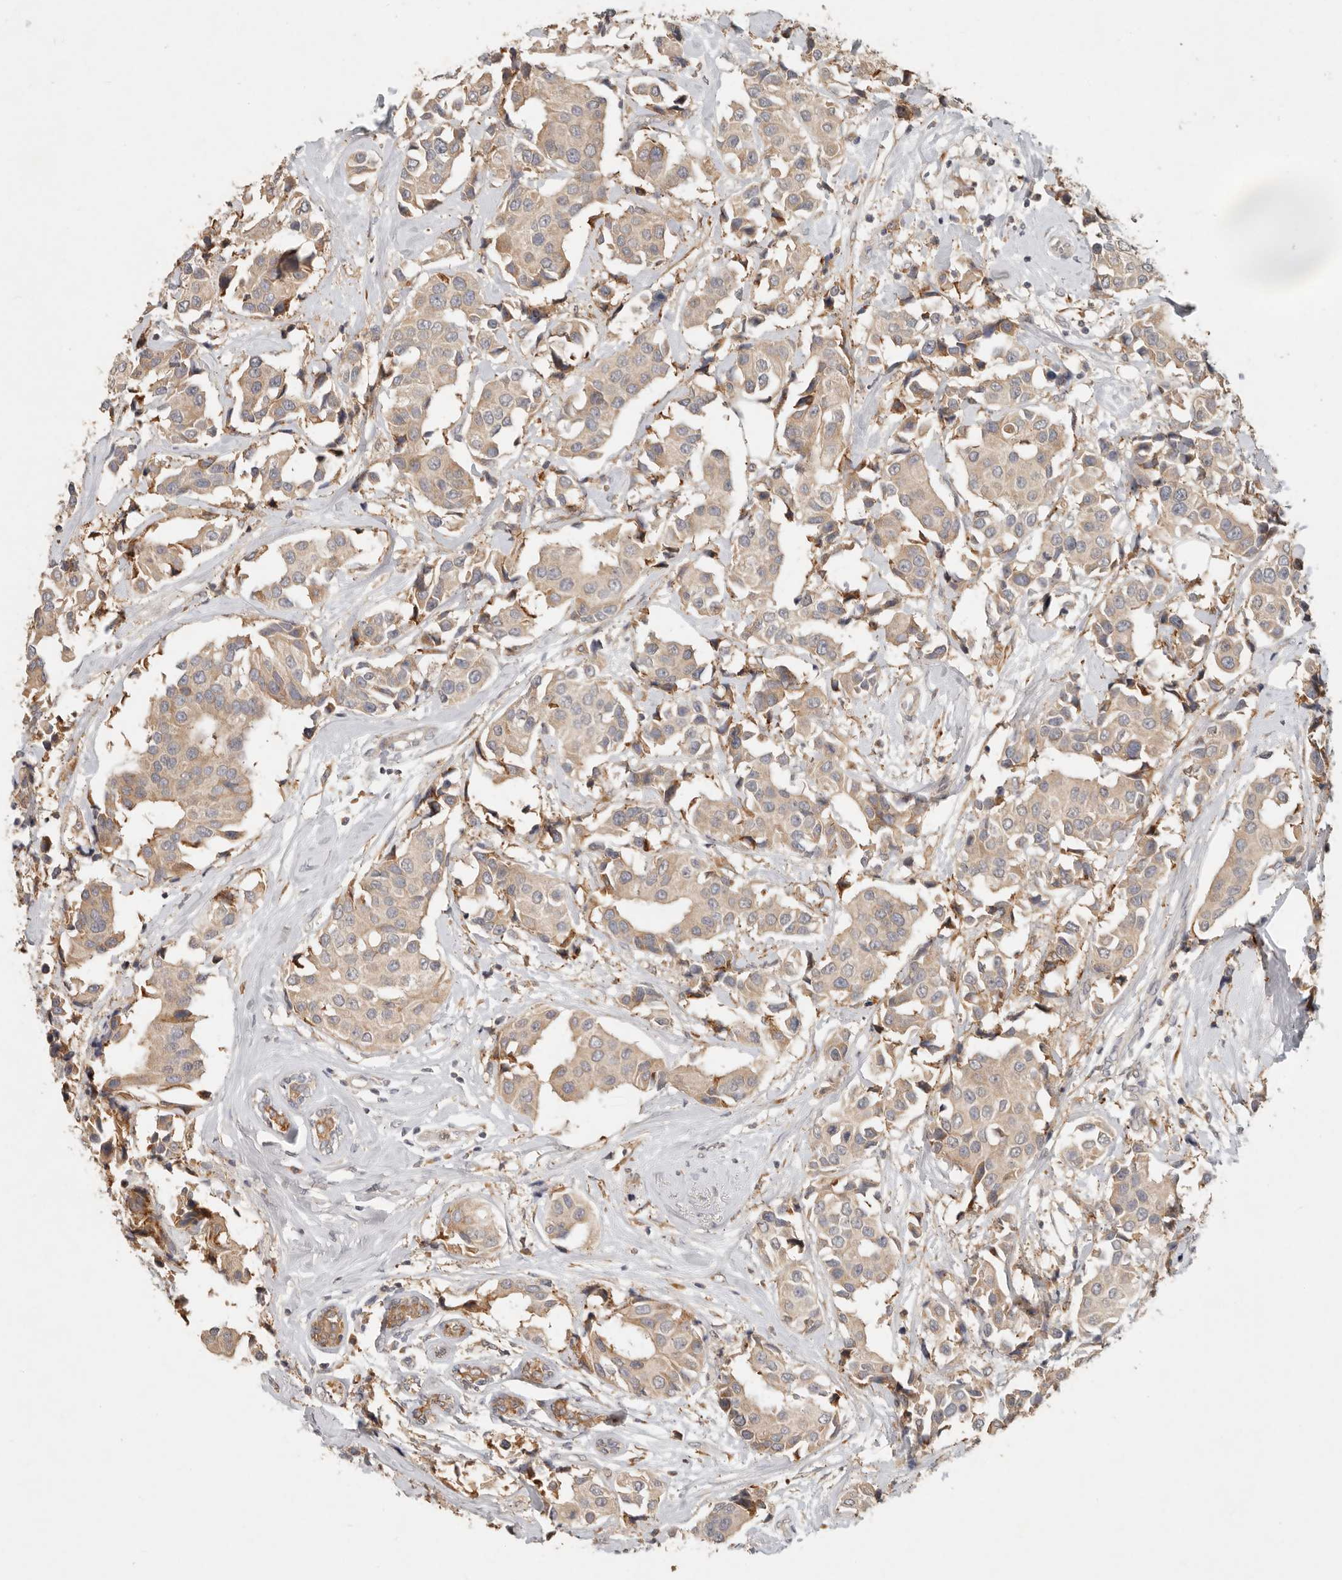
{"staining": {"intensity": "weak", "quantity": ">75%", "location": "cytoplasmic/membranous"}, "tissue": "breast cancer", "cell_type": "Tumor cells", "image_type": "cancer", "snomed": [{"axis": "morphology", "description": "Normal tissue, NOS"}, {"axis": "morphology", "description": "Duct carcinoma"}, {"axis": "topography", "description": "Breast"}], "caption": "Tumor cells show weak cytoplasmic/membranous staining in about >75% of cells in breast infiltrating ductal carcinoma.", "gene": "ARHGEF10L", "patient": {"sex": "female", "age": 39}}